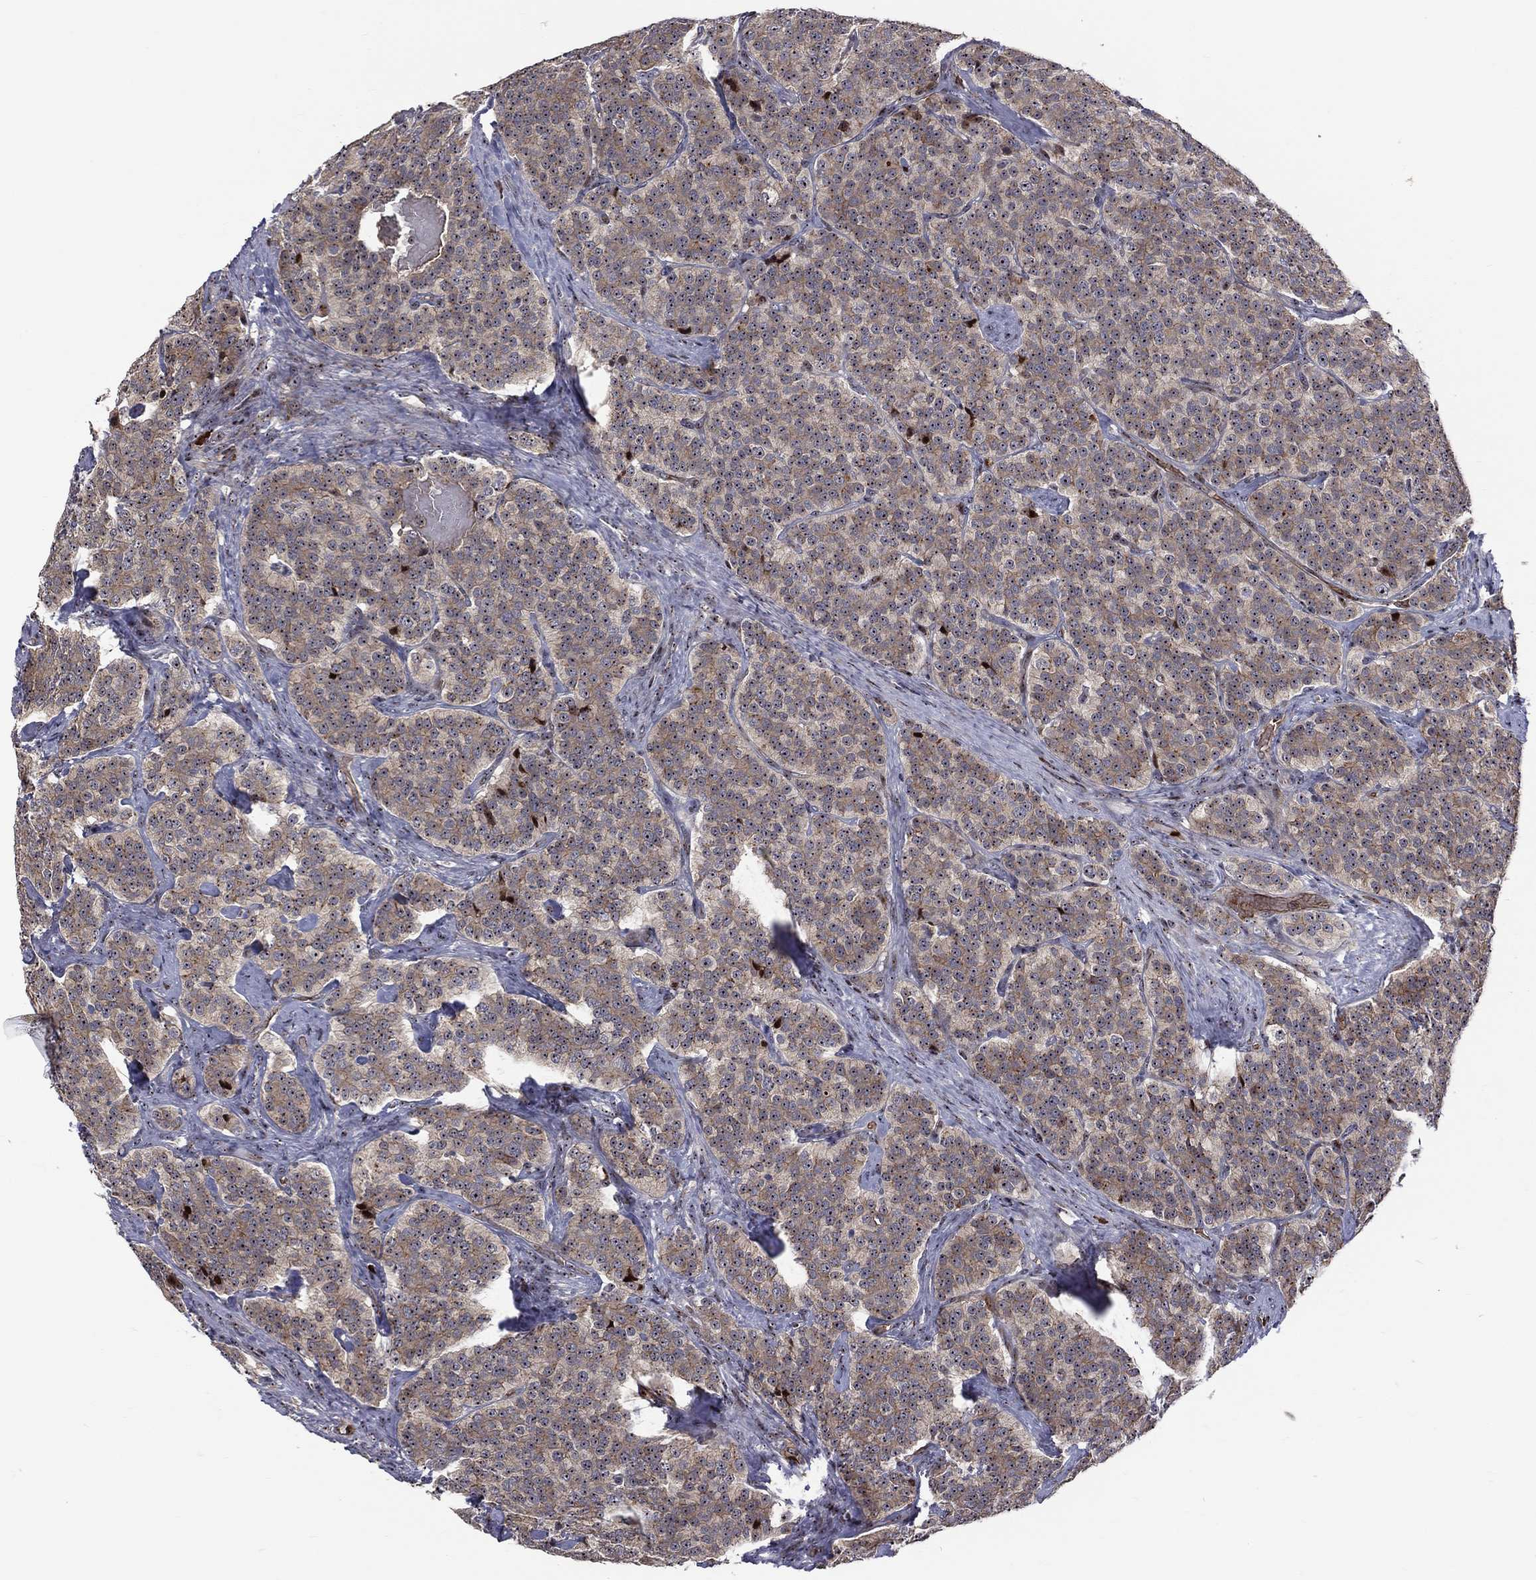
{"staining": {"intensity": "moderate", "quantity": "25%-75%", "location": "cytoplasmic/membranous"}, "tissue": "carcinoid", "cell_type": "Tumor cells", "image_type": "cancer", "snomed": [{"axis": "morphology", "description": "Carcinoid, malignant, NOS"}, {"axis": "topography", "description": "Small intestine"}], "caption": "Protein expression analysis of carcinoid exhibits moderate cytoplasmic/membranous staining in approximately 25%-75% of tumor cells.", "gene": "VHL", "patient": {"sex": "female", "age": 58}}